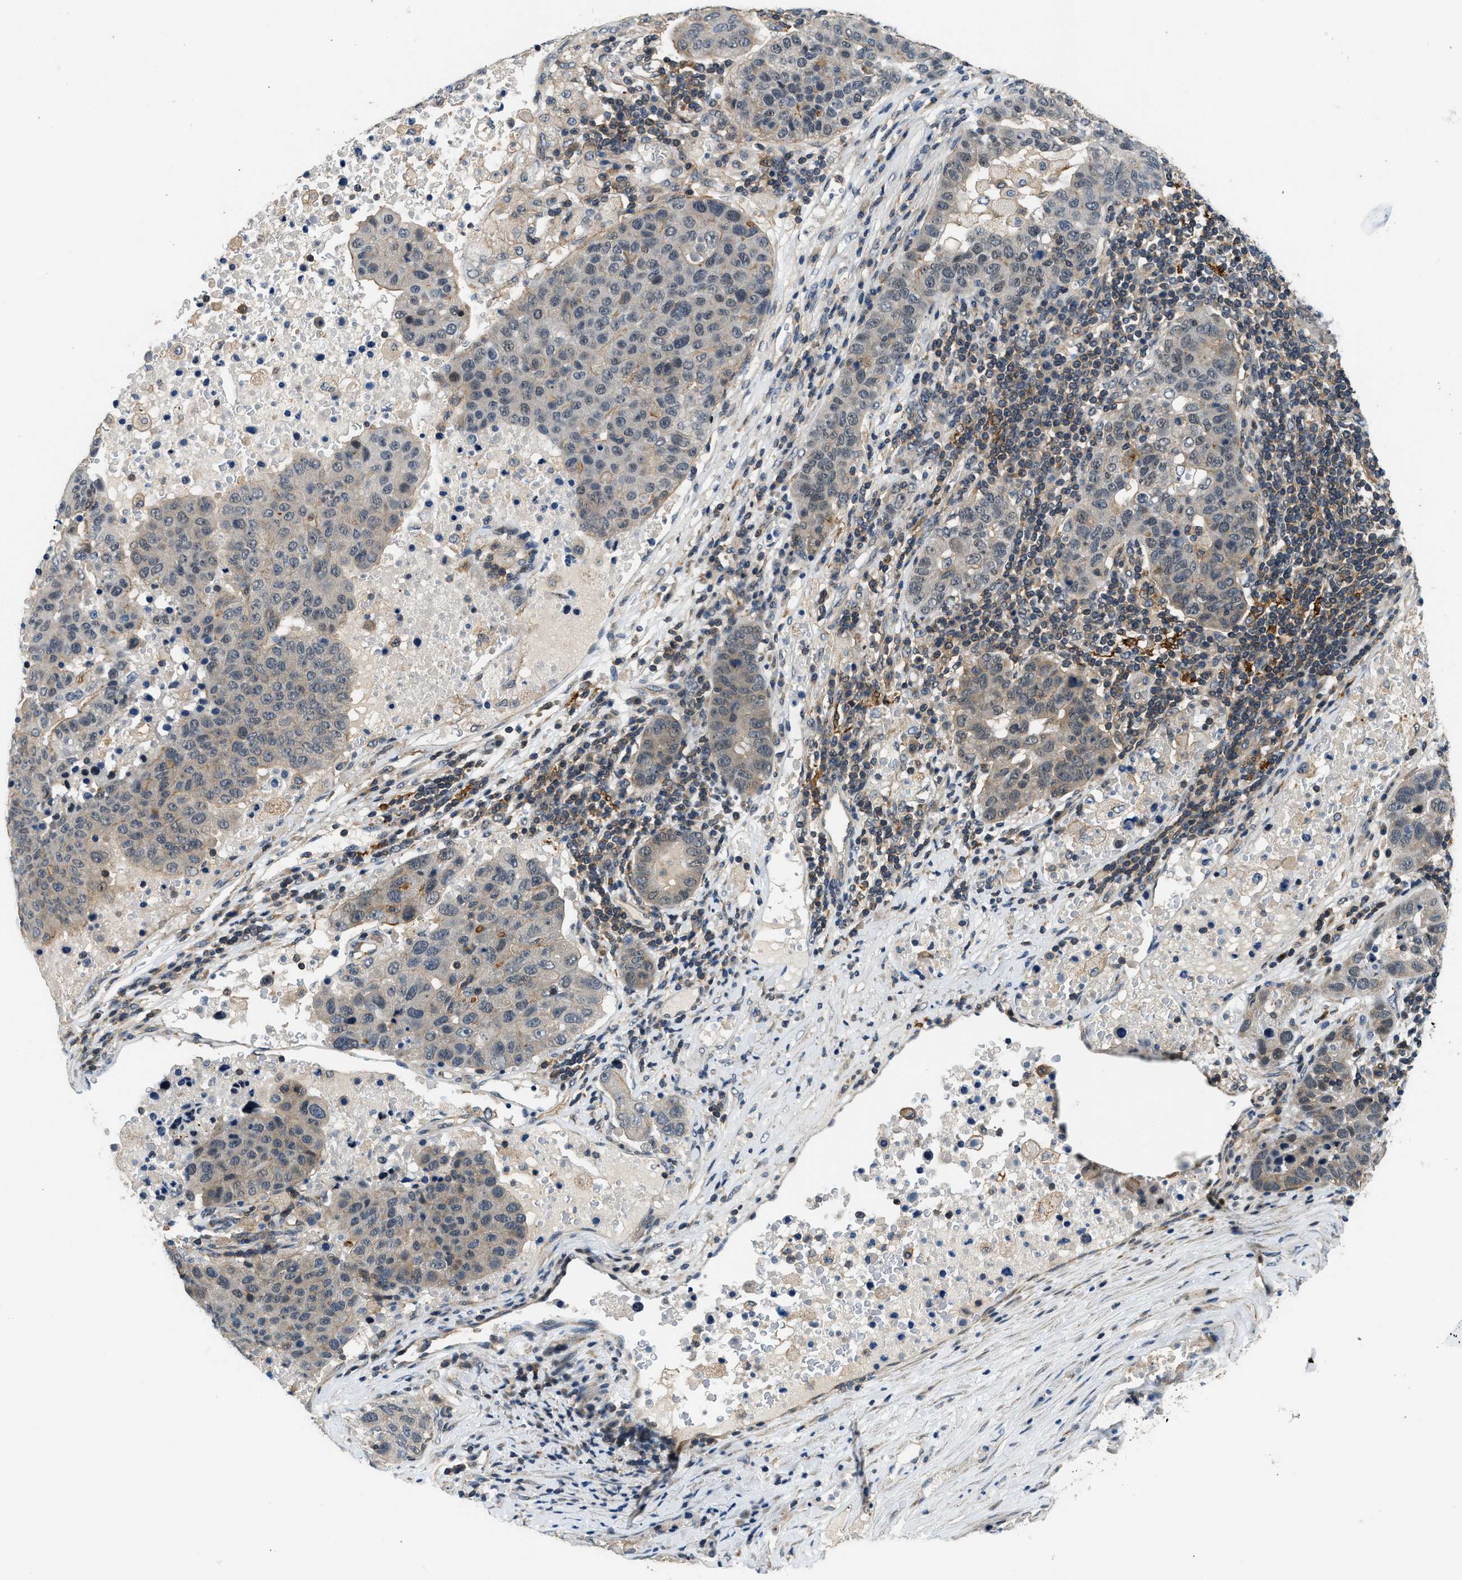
{"staining": {"intensity": "weak", "quantity": "<25%", "location": "cytoplasmic/membranous"}, "tissue": "pancreatic cancer", "cell_type": "Tumor cells", "image_type": "cancer", "snomed": [{"axis": "morphology", "description": "Adenocarcinoma, NOS"}, {"axis": "topography", "description": "Pancreas"}], "caption": "The immunohistochemistry (IHC) image has no significant positivity in tumor cells of pancreatic adenocarcinoma tissue. (DAB immunohistochemistry visualized using brightfield microscopy, high magnification).", "gene": "MTMR1", "patient": {"sex": "female", "age": 61}}